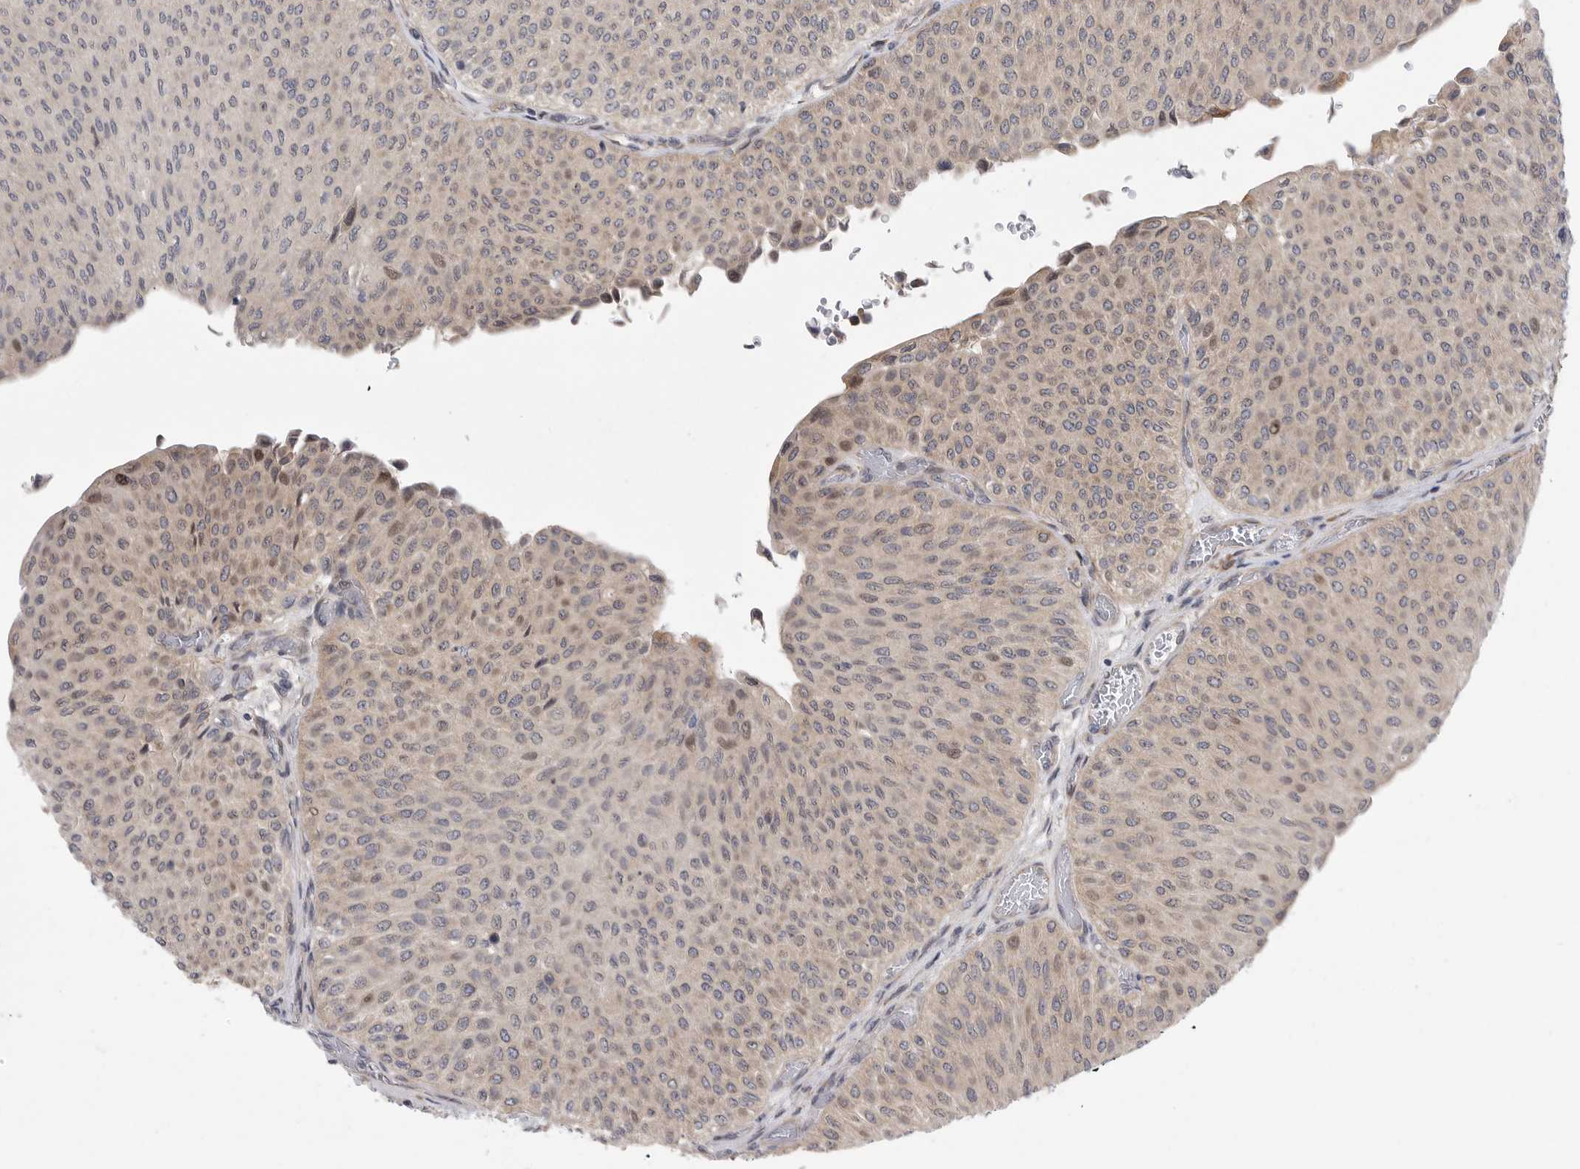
{"staining": {"intensity": "weak", "quantity": "<25%", "location": "cytoplasmic/membranous,nuclear"}, "tissue": "urothelial cancer", "cell_type": "Tumor cells", "image_type": "cancer", "snomed": [{"axis": "morphology", "description": "Urothelial carcinoma, Low grade"}, {"axis": "topography", "description": "Urinary bladder"}], "caption": "The micrograph shows no significant positivity in tumor cells of urothelial carcinoma (low-grade).", "gene": "FBXO43", "patient": {"sex": "male", "age": 78}}